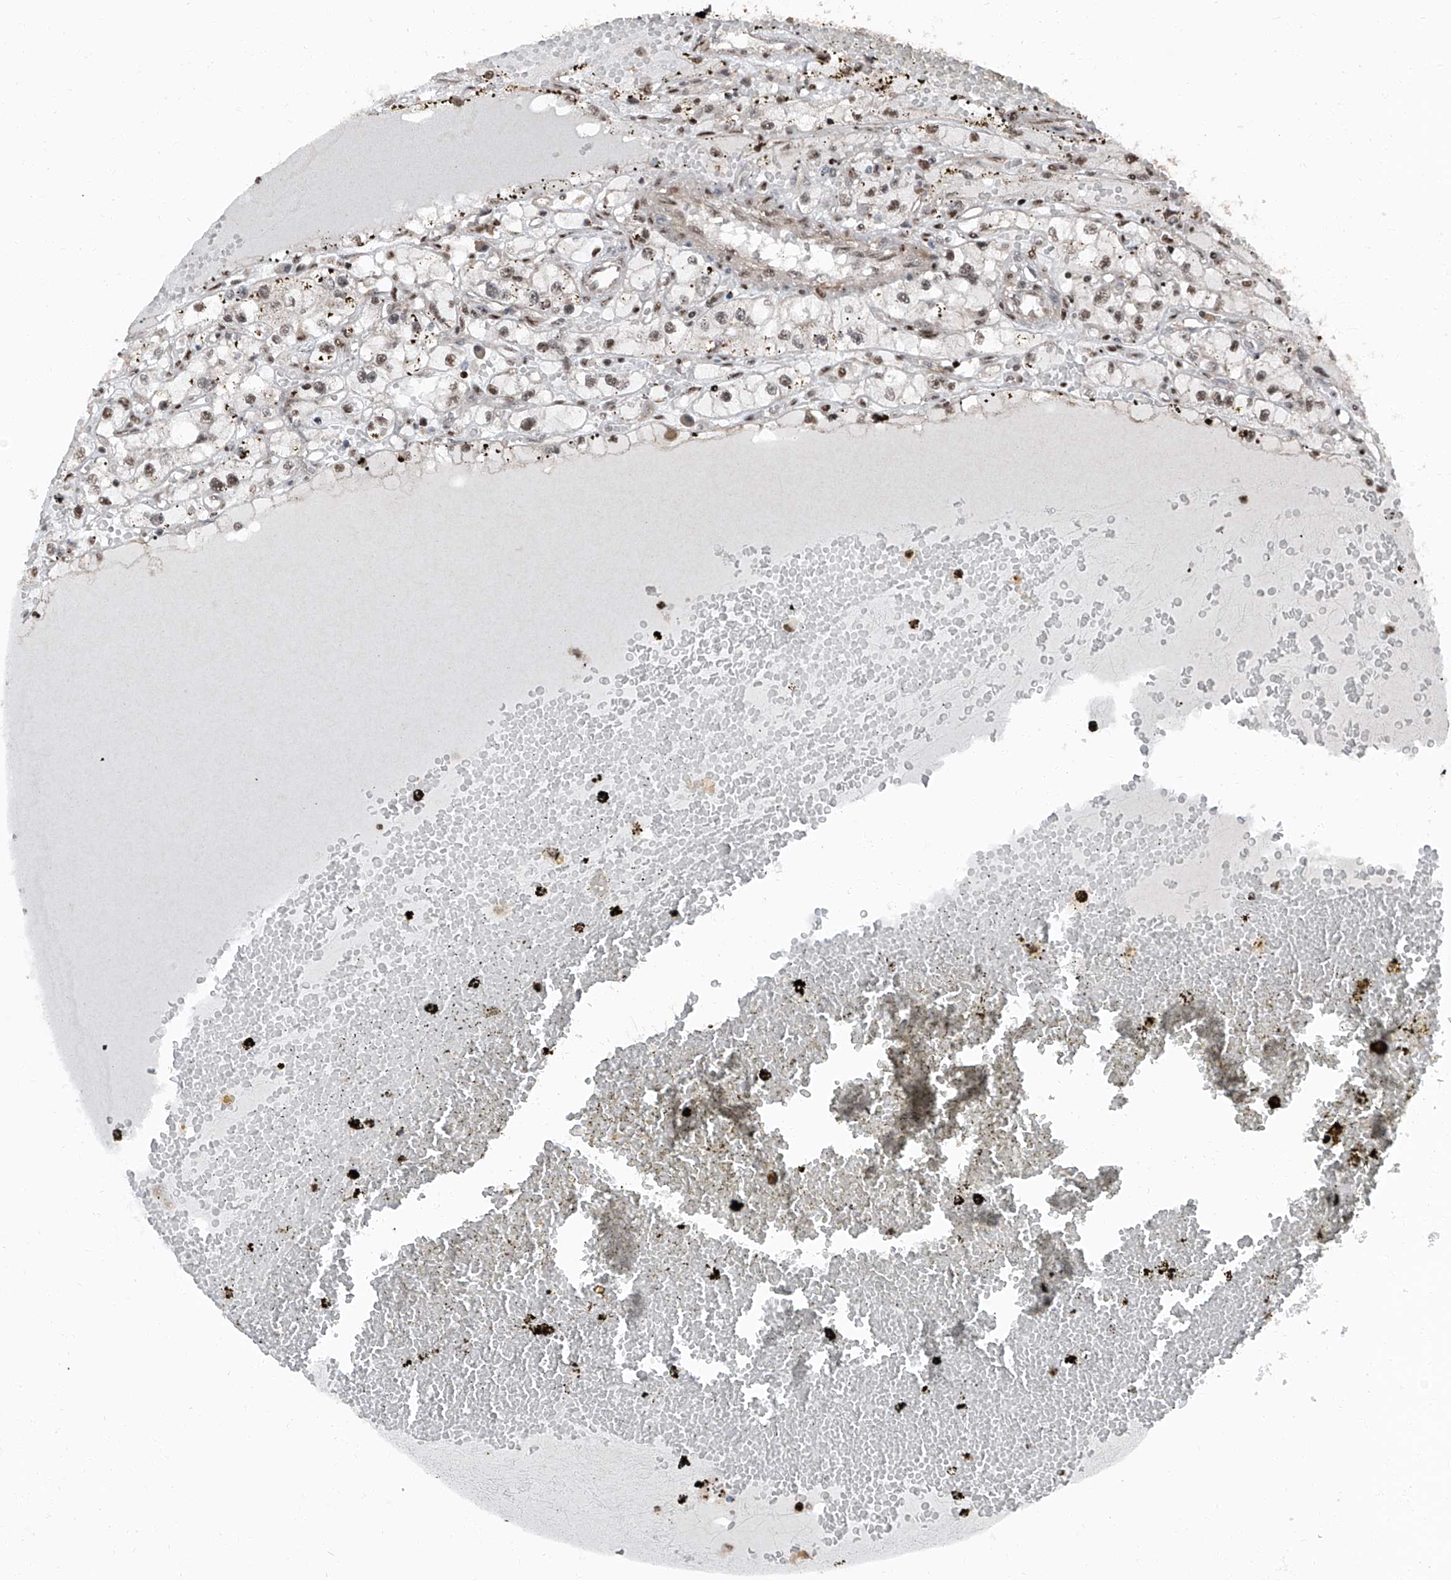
{"staining": {"intensity": "moderate", "quantity": ">75%", "location": "nuclear"}, "tissue": "renal cancer", "cell_type": "Tumor cells", "image_type": "cancer", "snomed": [{"axis": "morphology", "description": "Adenocarcinoma, NOS"}, {"axis": "topography", "description": "Kidney"}], "caption": "Adenocarcinoma (renal) stained with a protein marker demonstrates moderate staining in tumor cells.", "gene": "FKBP5", "patient": {"sex": "male", "age": 56}}